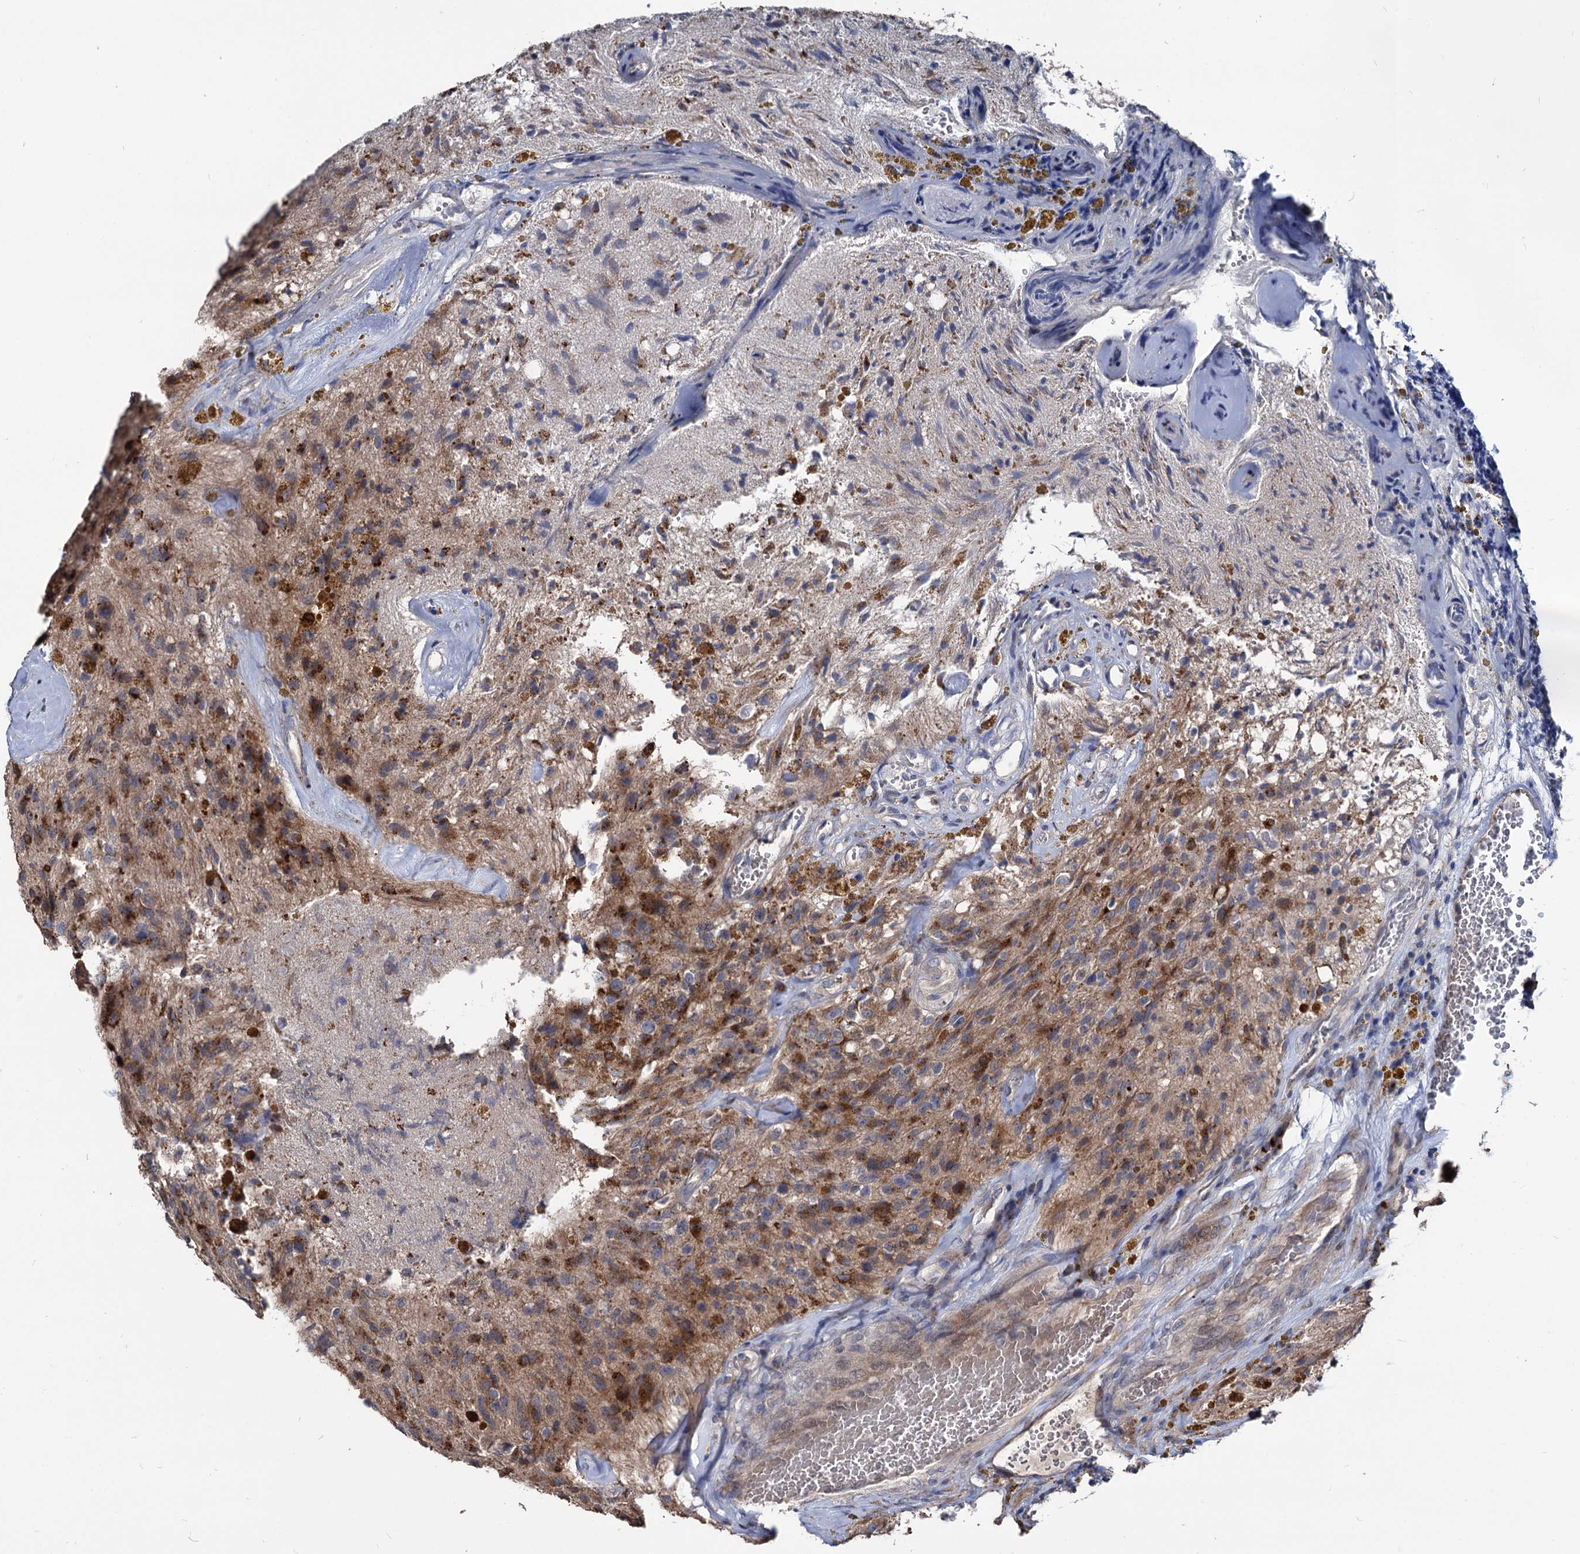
{"staining": {"intensity": "moderate", "quantity": "25%-75%", "location": "cytoplasmic/membranous"}, "tissue": "glioma", "cell_type": "Tumor cells", "image_type": "cancer", "snomed": [{"axis": "morphology", "description": "Glioma, malignant, High grade"}, {"axis": "topography", "description": "Brain"}], "caption": "An image showing moderate cytoplasmic/membranous positivity in about 25%-75% of tumor cells in malignant glioma (high-grade), as visualized by brown immunohistochemical staining.", "gene": "SMAGP", "patient": {"sex": "male", "age": 69}}